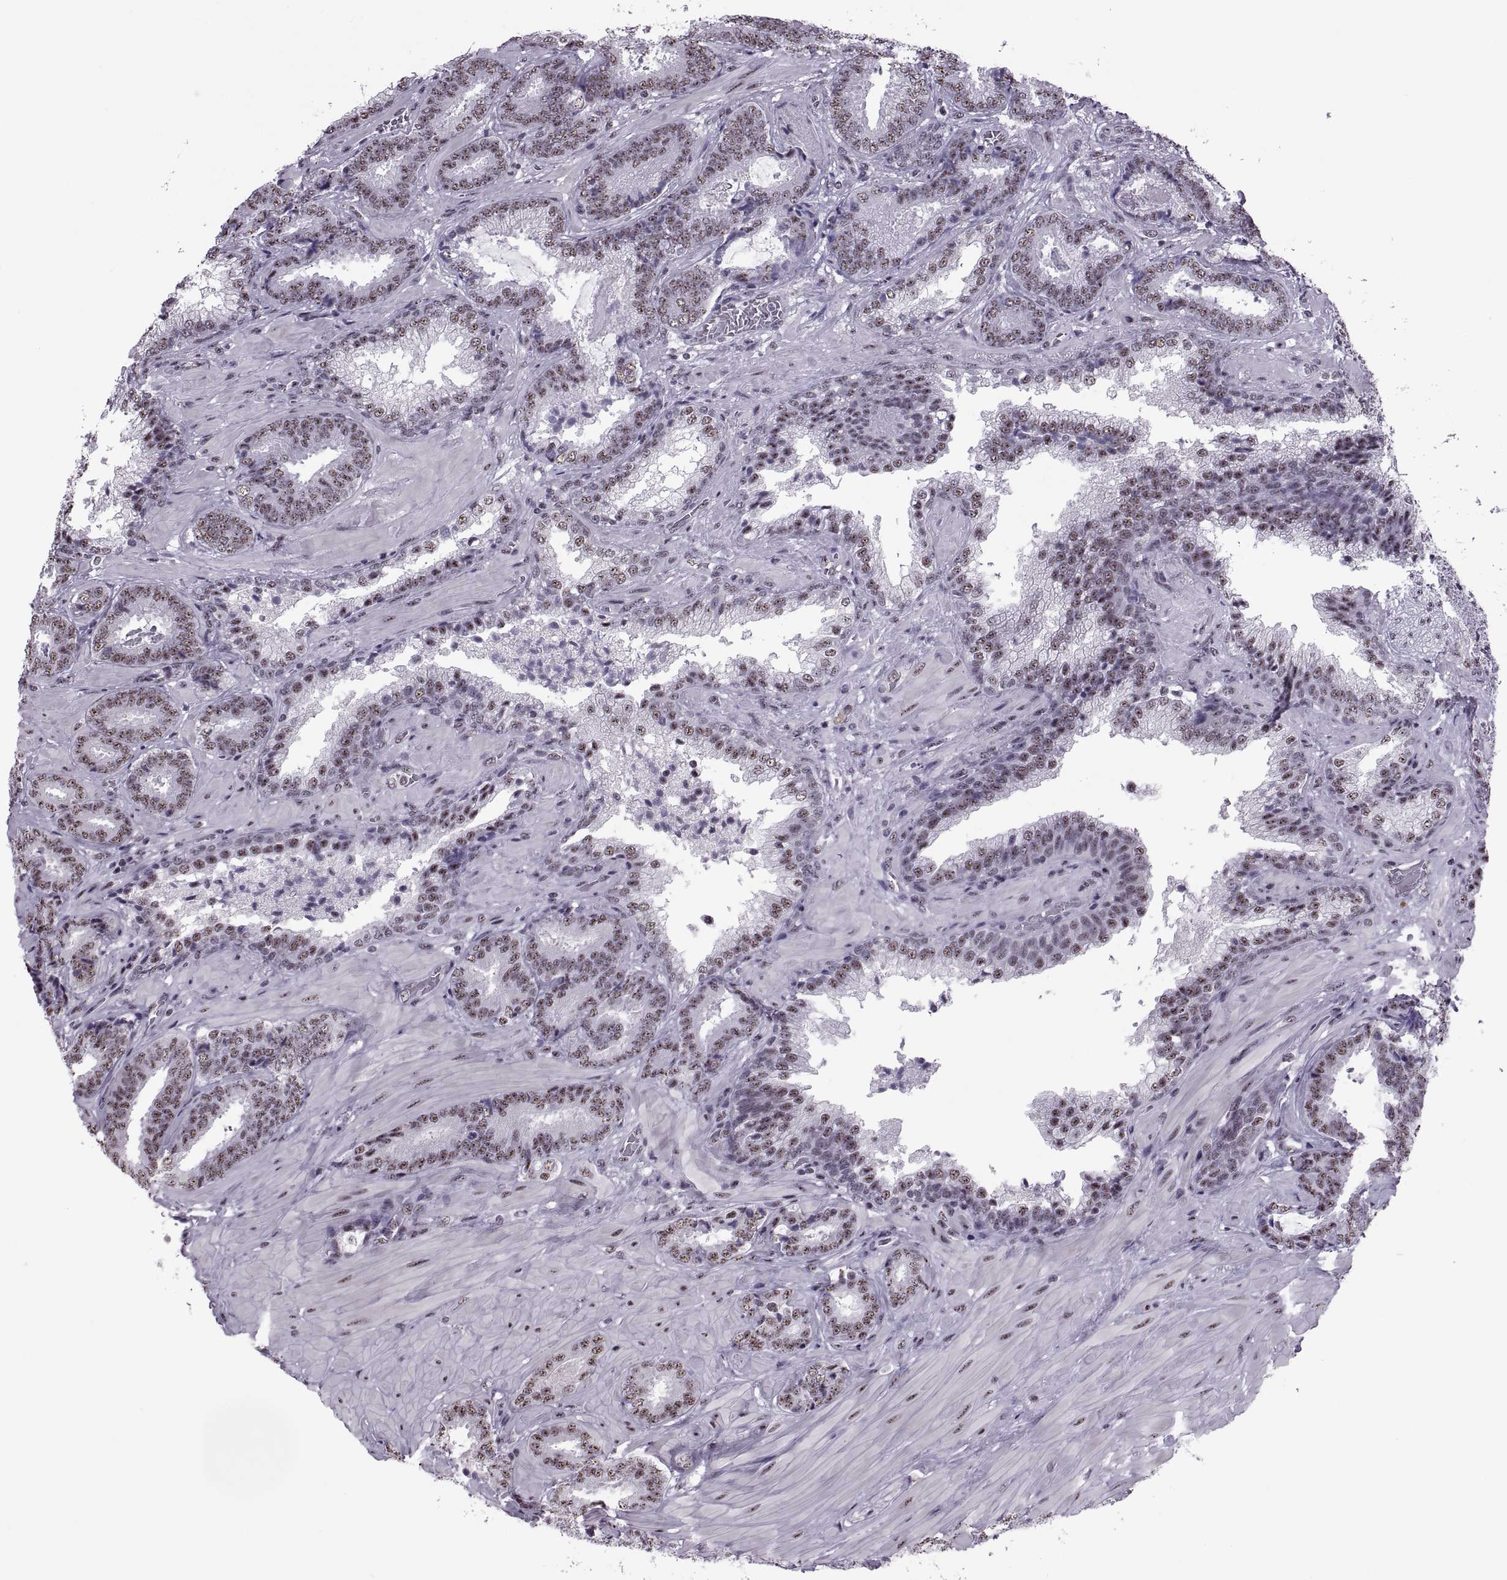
{"staining": {"intensity": "weak", "quantity": ">75%", "location": "nuclear"}, "tissue": "prostate cancer", "cell_type": "Tumor cells", "image_type": "cancer", "snomed": [{"axis": "morphology", "description": "Adenocarcinoma, Low grade"}, {"axis": "topography", "description": "Prostate"}], "caption": "Protein analysis of adenocarcinoma (low-grade) (prostate) tissue reveals weak nuclear expression in about >75% of tumor cells.", "gene": "MAGEA4", "patient": {"sex": "male", "age": 61}}